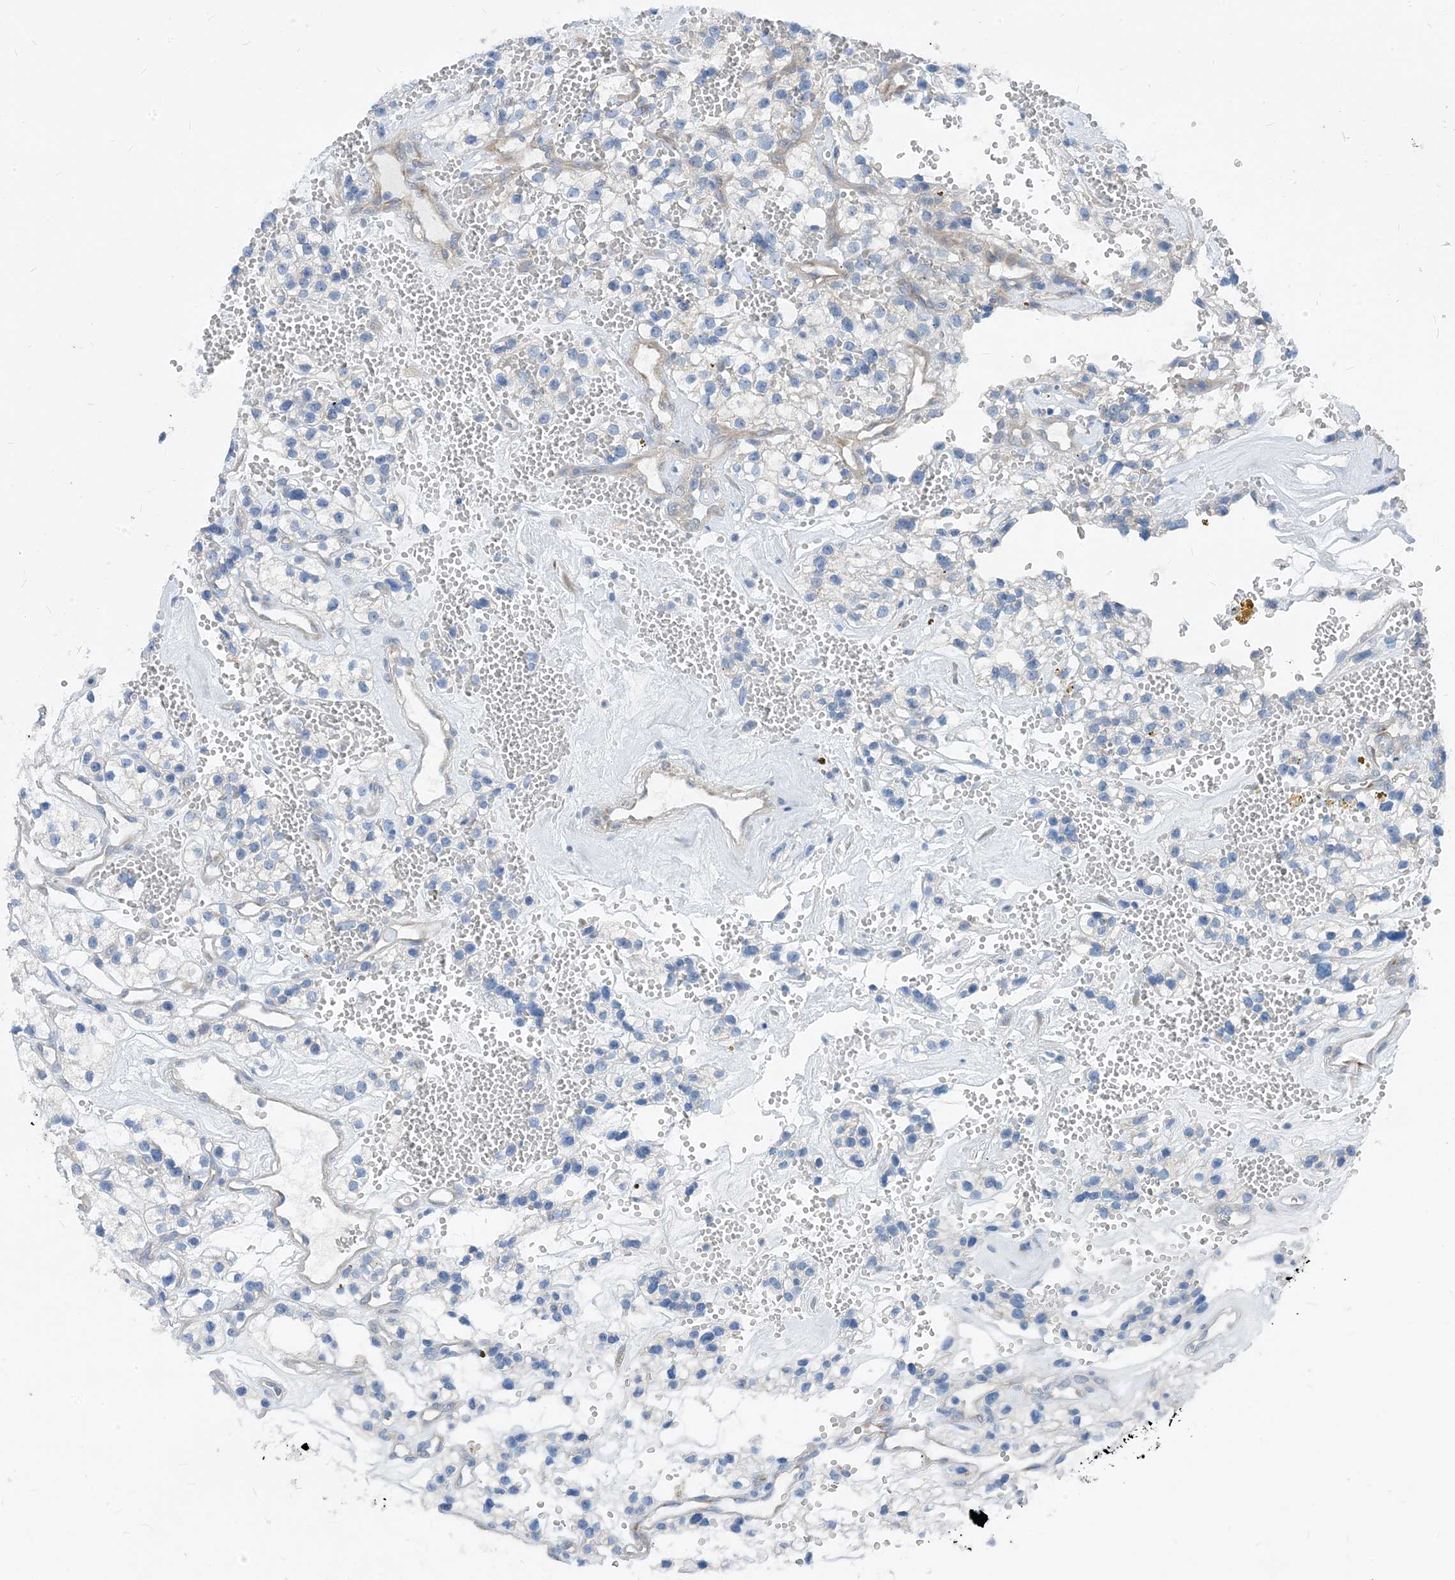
{"staining": {"intensity": "negative", "quantity": "none", "location": "none"}, "tissue": "renal cancer", "cell_type": "Tumor cells", "image_type": "cancer", "snomed": [{"axis": "morphology", "description": "Adenocarcinoma, NOS"}, {"axis": "topography", "description": "Kidney"}], "caption": "Tumor cells show no significant staining in renal adenocarcinoma.", "gene": "PLEKHA3", "patient": {"sex": "female", "age": 57}}